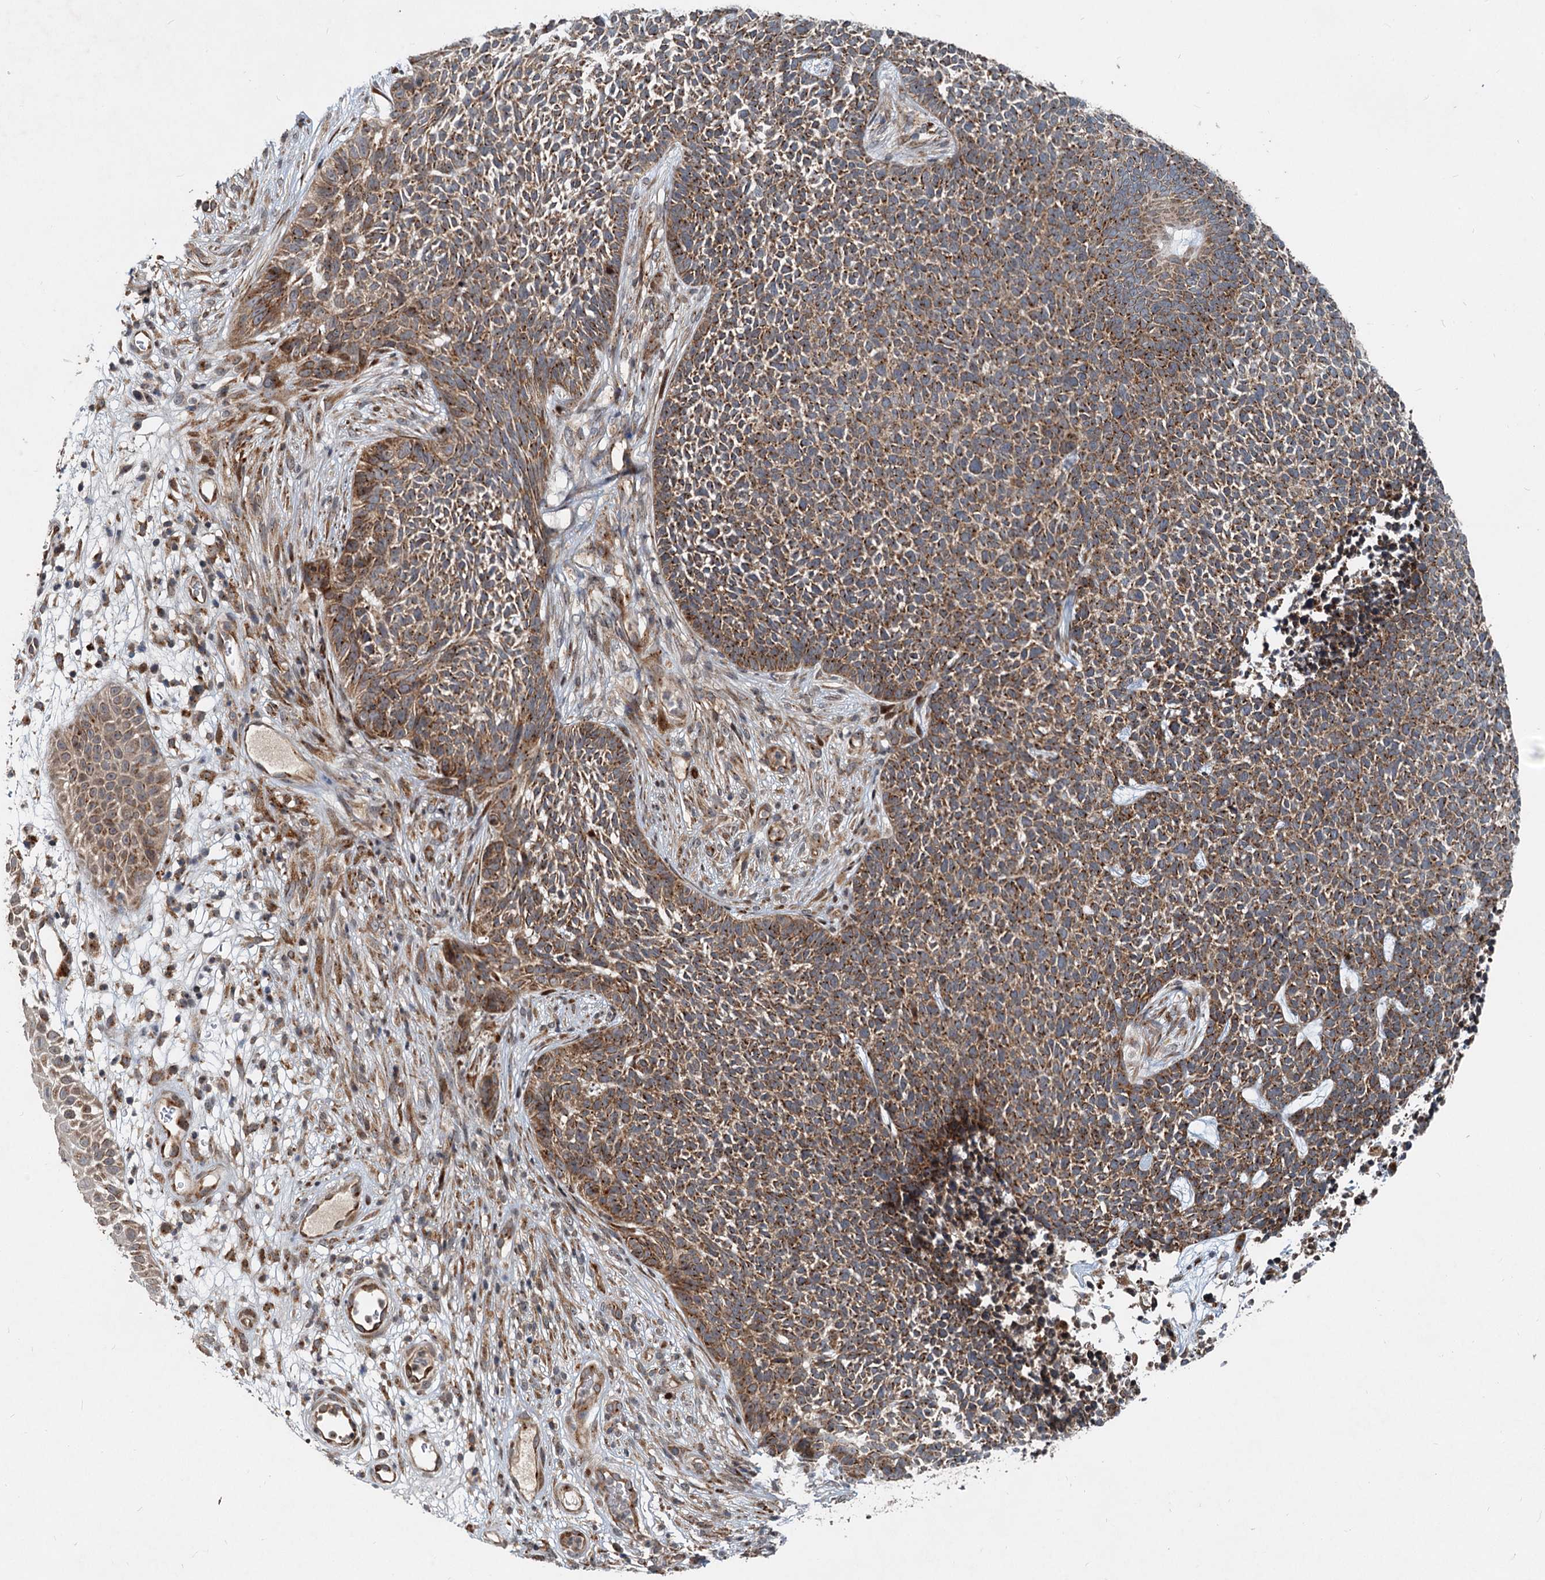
{"staining": {"intensity": "moderate", "quantity": ">75%", "location": "cytoplasmic/membranous"}, "tissue": "skin cancer", "cell_type": "Tumor cells", "image_type": "cancer", "snomed": [{"axis": "morphology", "description": "Basal cell carcinoma"}, {"axis": "topography", "description": "Skin"}], "caption": "This is a photomicrograph of immunohistochemistry staining of basal cell carcinoma (skin), which shows moderate positivity in the cytoplasmic/membranous of tumor cells.", "gene": "CEP68", "patient": {"sex": "female", "age": 84}}